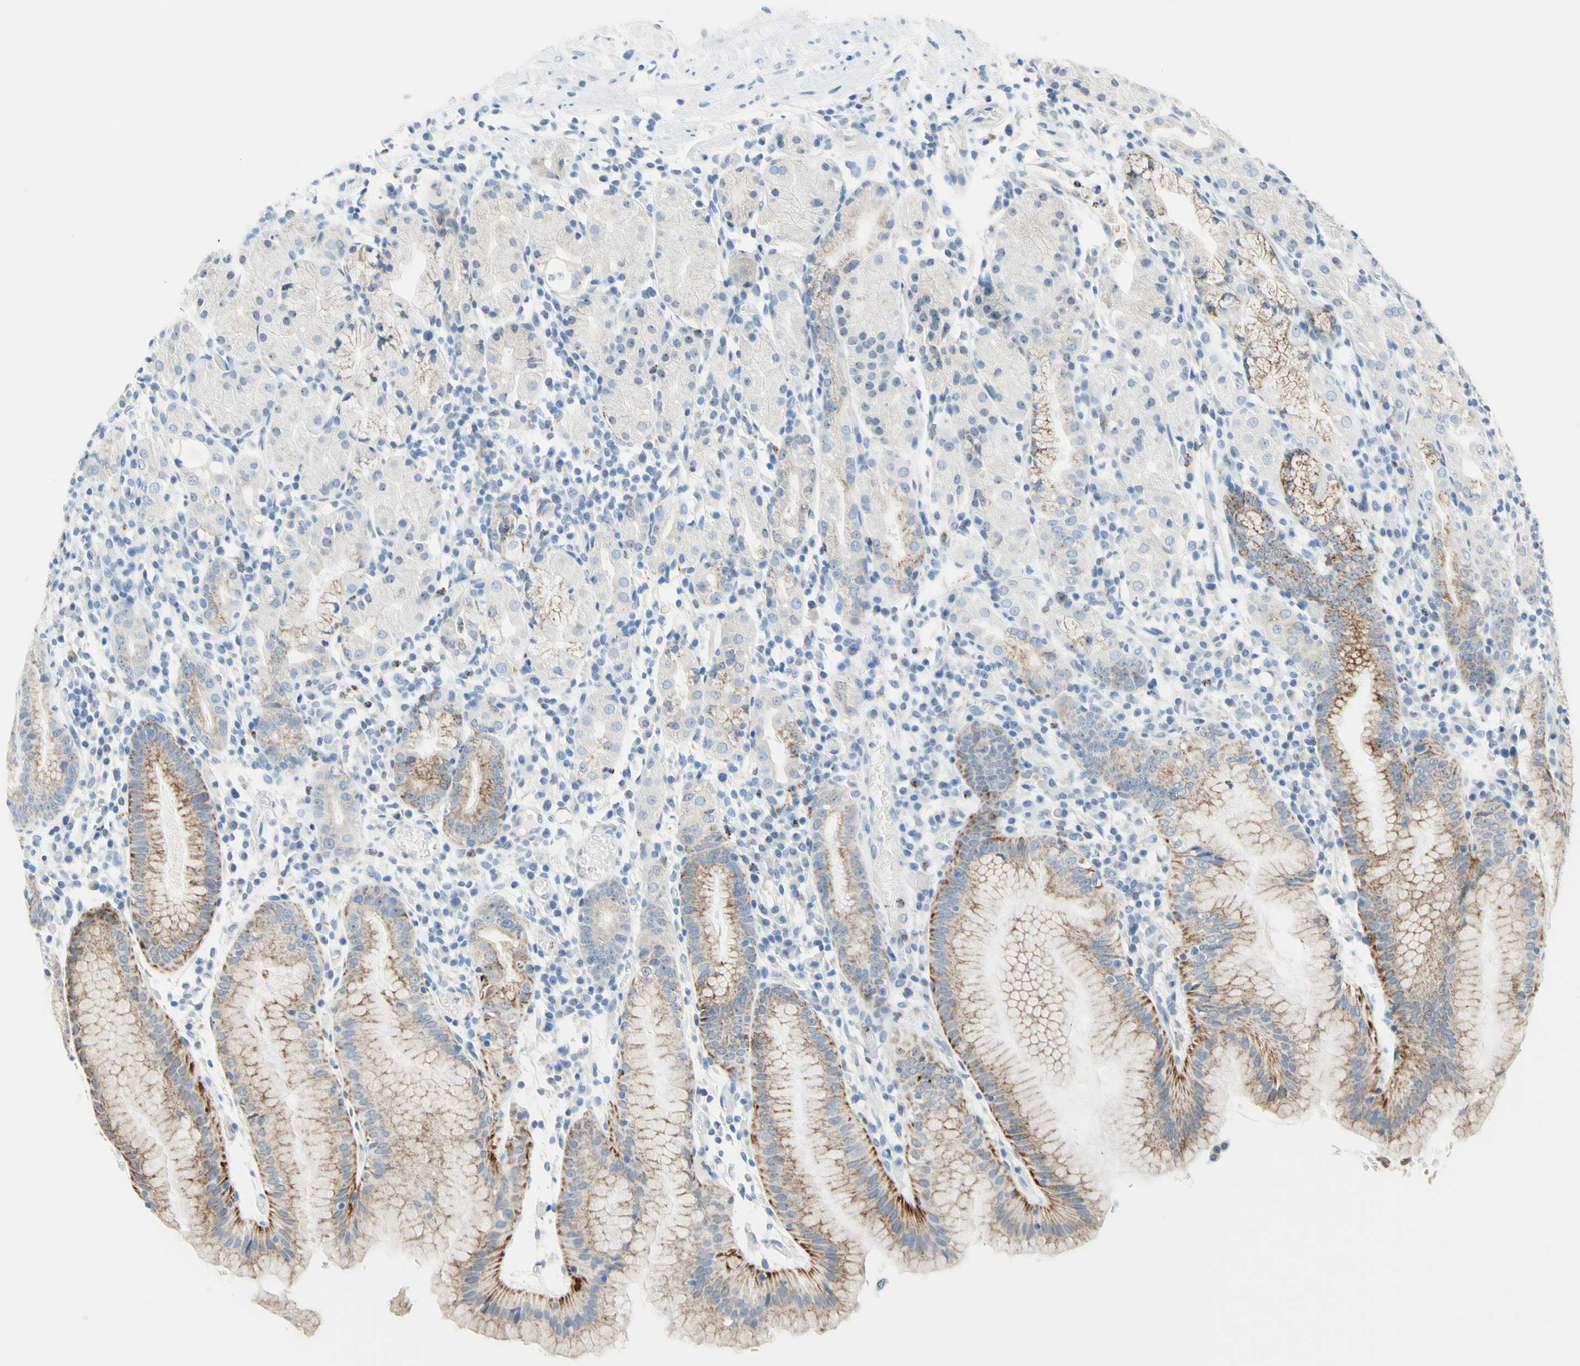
{"staining": {"intensity": "moderate", "quantity": "25%-75%", "location": "cytoplasmic/membranous,nuclear"}, "tissue": "stomach", "cell_type": "Glandular cells", "image_type": "normal", "snomed": [{"axis": "morphology", "description": "Normal tissue, NOS"}, {"axis": "topography", "description": "Stomach"}, {"axis": "topography", "description": "Stomach, lower"}], "caption": "Immunohistochemical staining of benign stomach exhibits 25%-75% levels of moderate cytoplasmic/membranous,nuclear protein staining in approximately 25%-75% of glandular cells.", "gene": "CYSLTR1", "patient": {"sex": "female", "age": 75}}